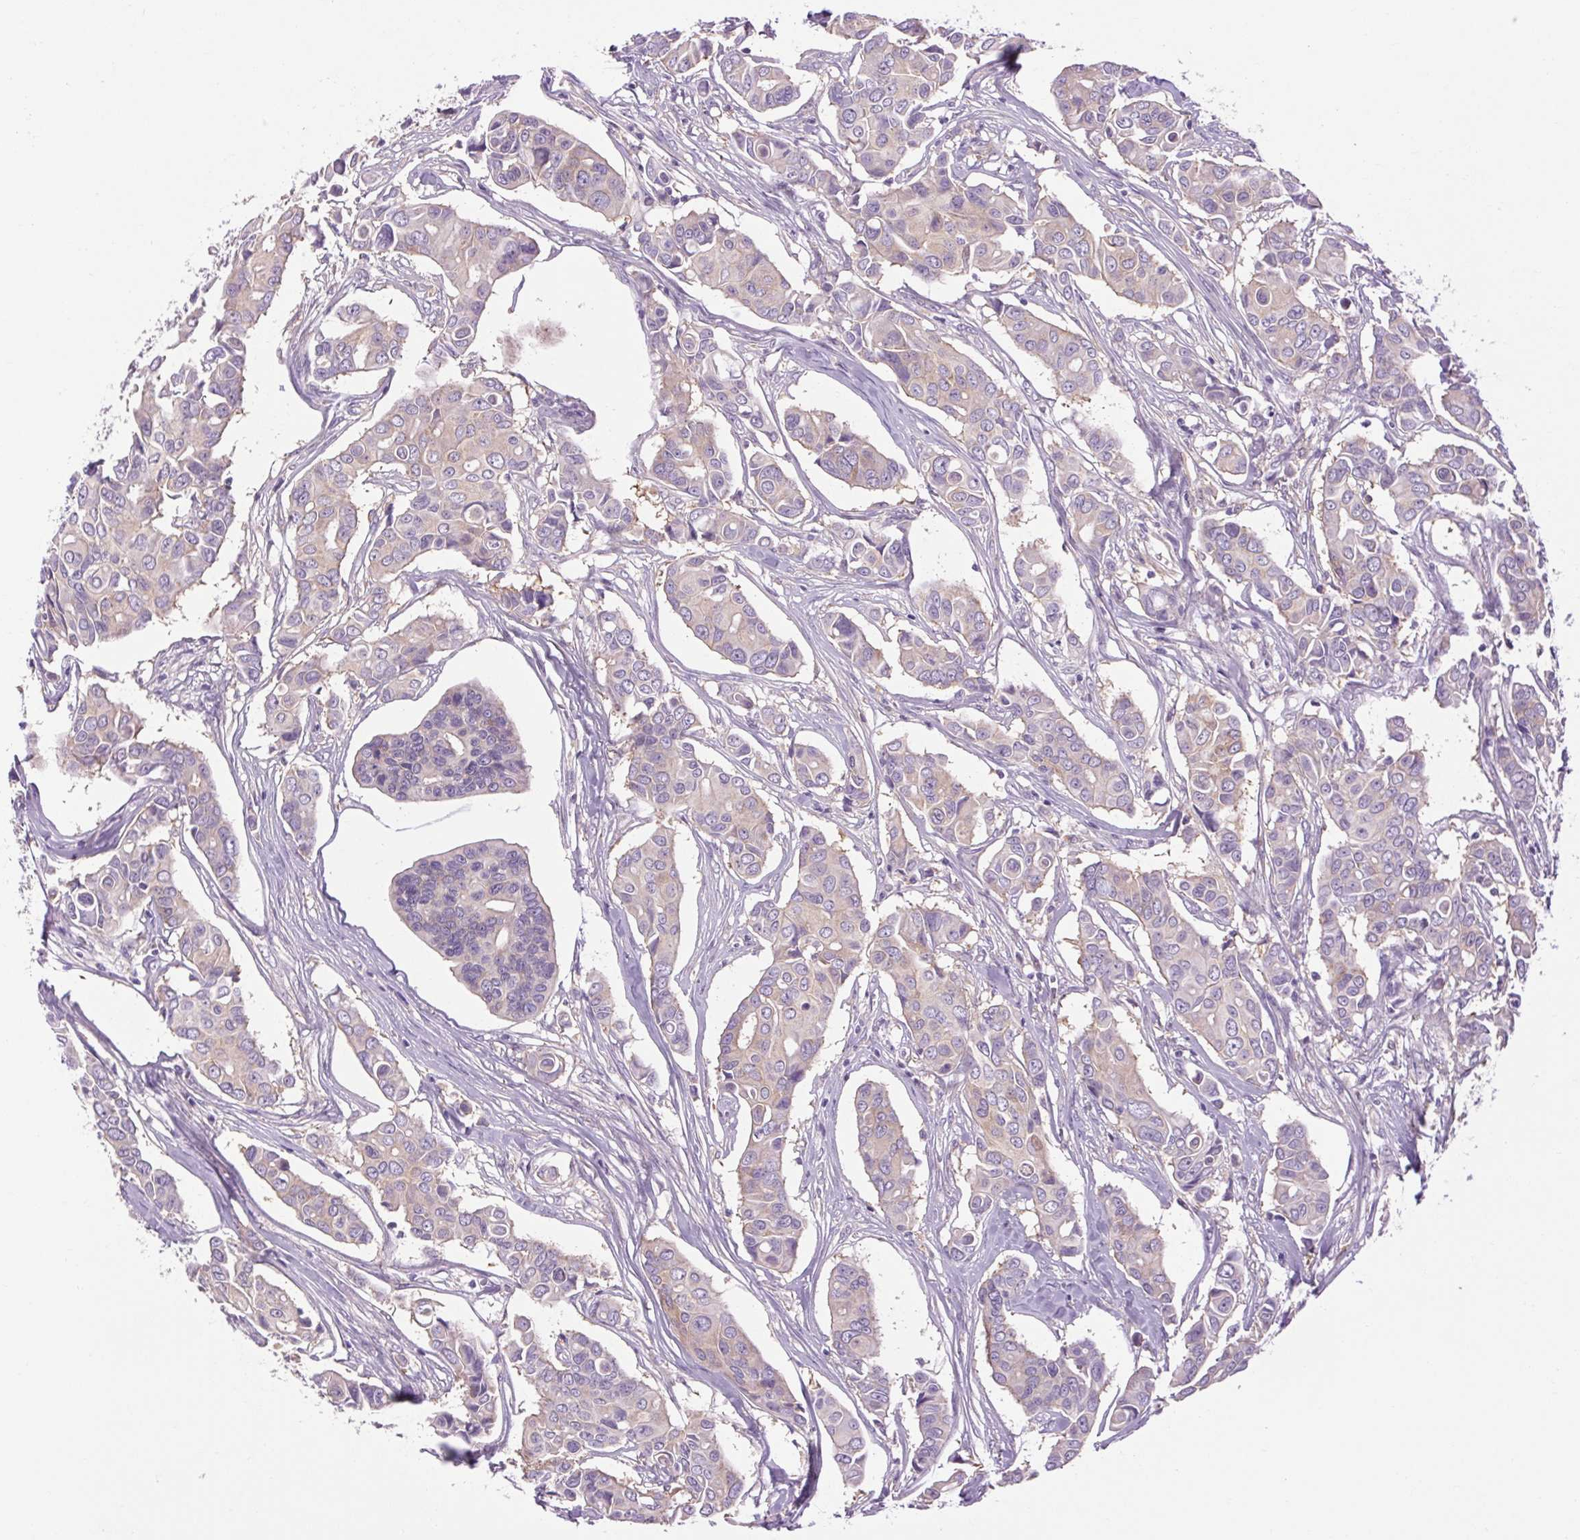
{"staining": {"intensity": "weak", "quantity": "<25%", "location": "cytoplasmic/membranous"}, "tissue": "breast cancer", "cell_type": "Tumor cells", "image_type": "cancer", "snomed": [{"axis": "morphology", "description": "Duct carcinoma"}, {"axis": "topography", "description": "Breast"}], "caption": "Histopathology image shows no protein staining in tumor cells of breast intraductal carcinoma tissue.", "gene": "SOWAHC", "patient": {"sex": "female", "age": 54}}